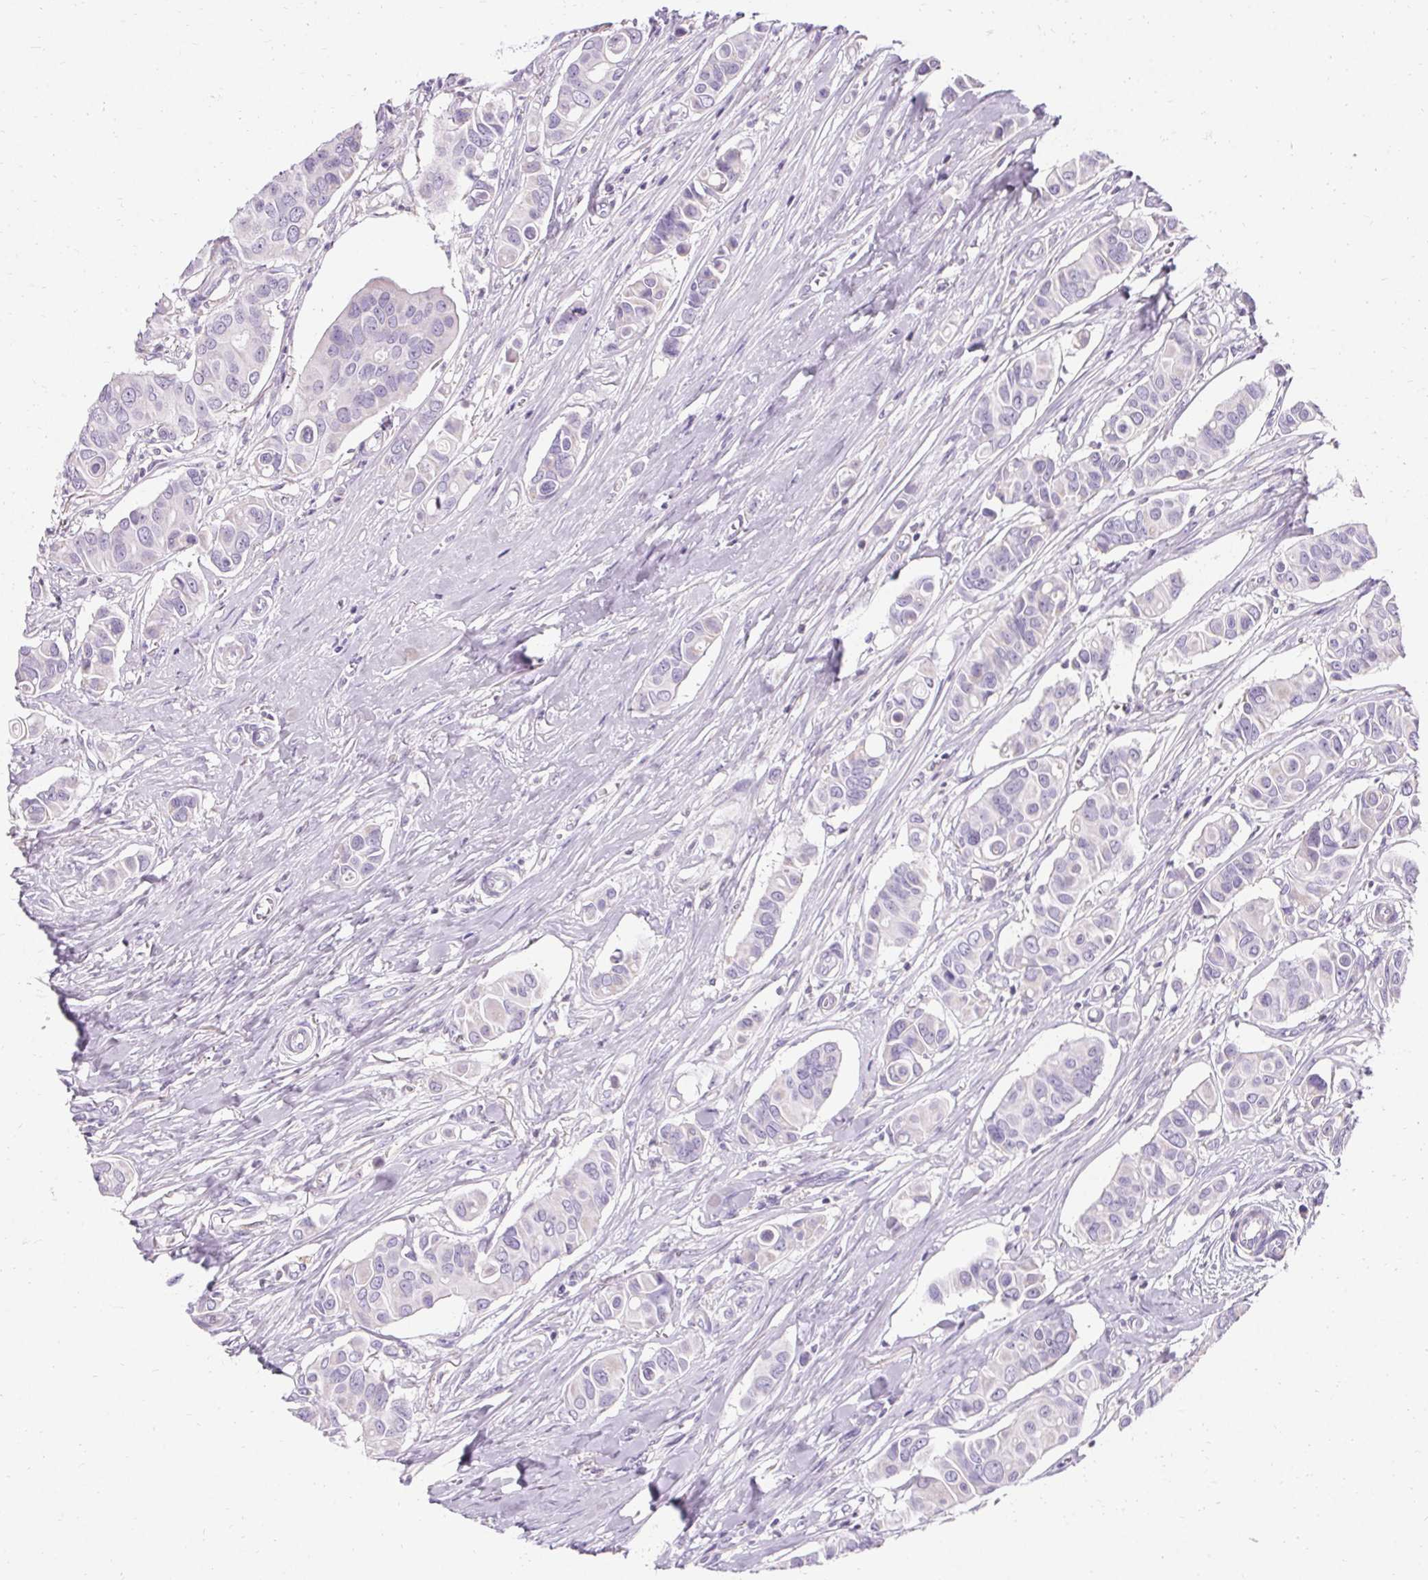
{"staining": {"intensity": "negative", "quantity": "none", "location": "none"}, "tissue": "breast cancer", "cell_type": "Tumor cells", "image_type": "cancer", "snomed": [{"axis": "morphology", "description": "Normal tissue, NOS"}, {"axis": "morphology", "description": "Duct carcinoma"}, {"axis": "topography", "description": "Skin"}, {"axis": "topography", "description": "Breast"}], "caption": "Breast intraductal carcinoma was stained to show a protein in brown. There is no significant staining in tumor cells. (IHC, brightfield microscopy, high magnification).", "gene": "ASGR2", "patient": {"sex": "female", "age": 54}}